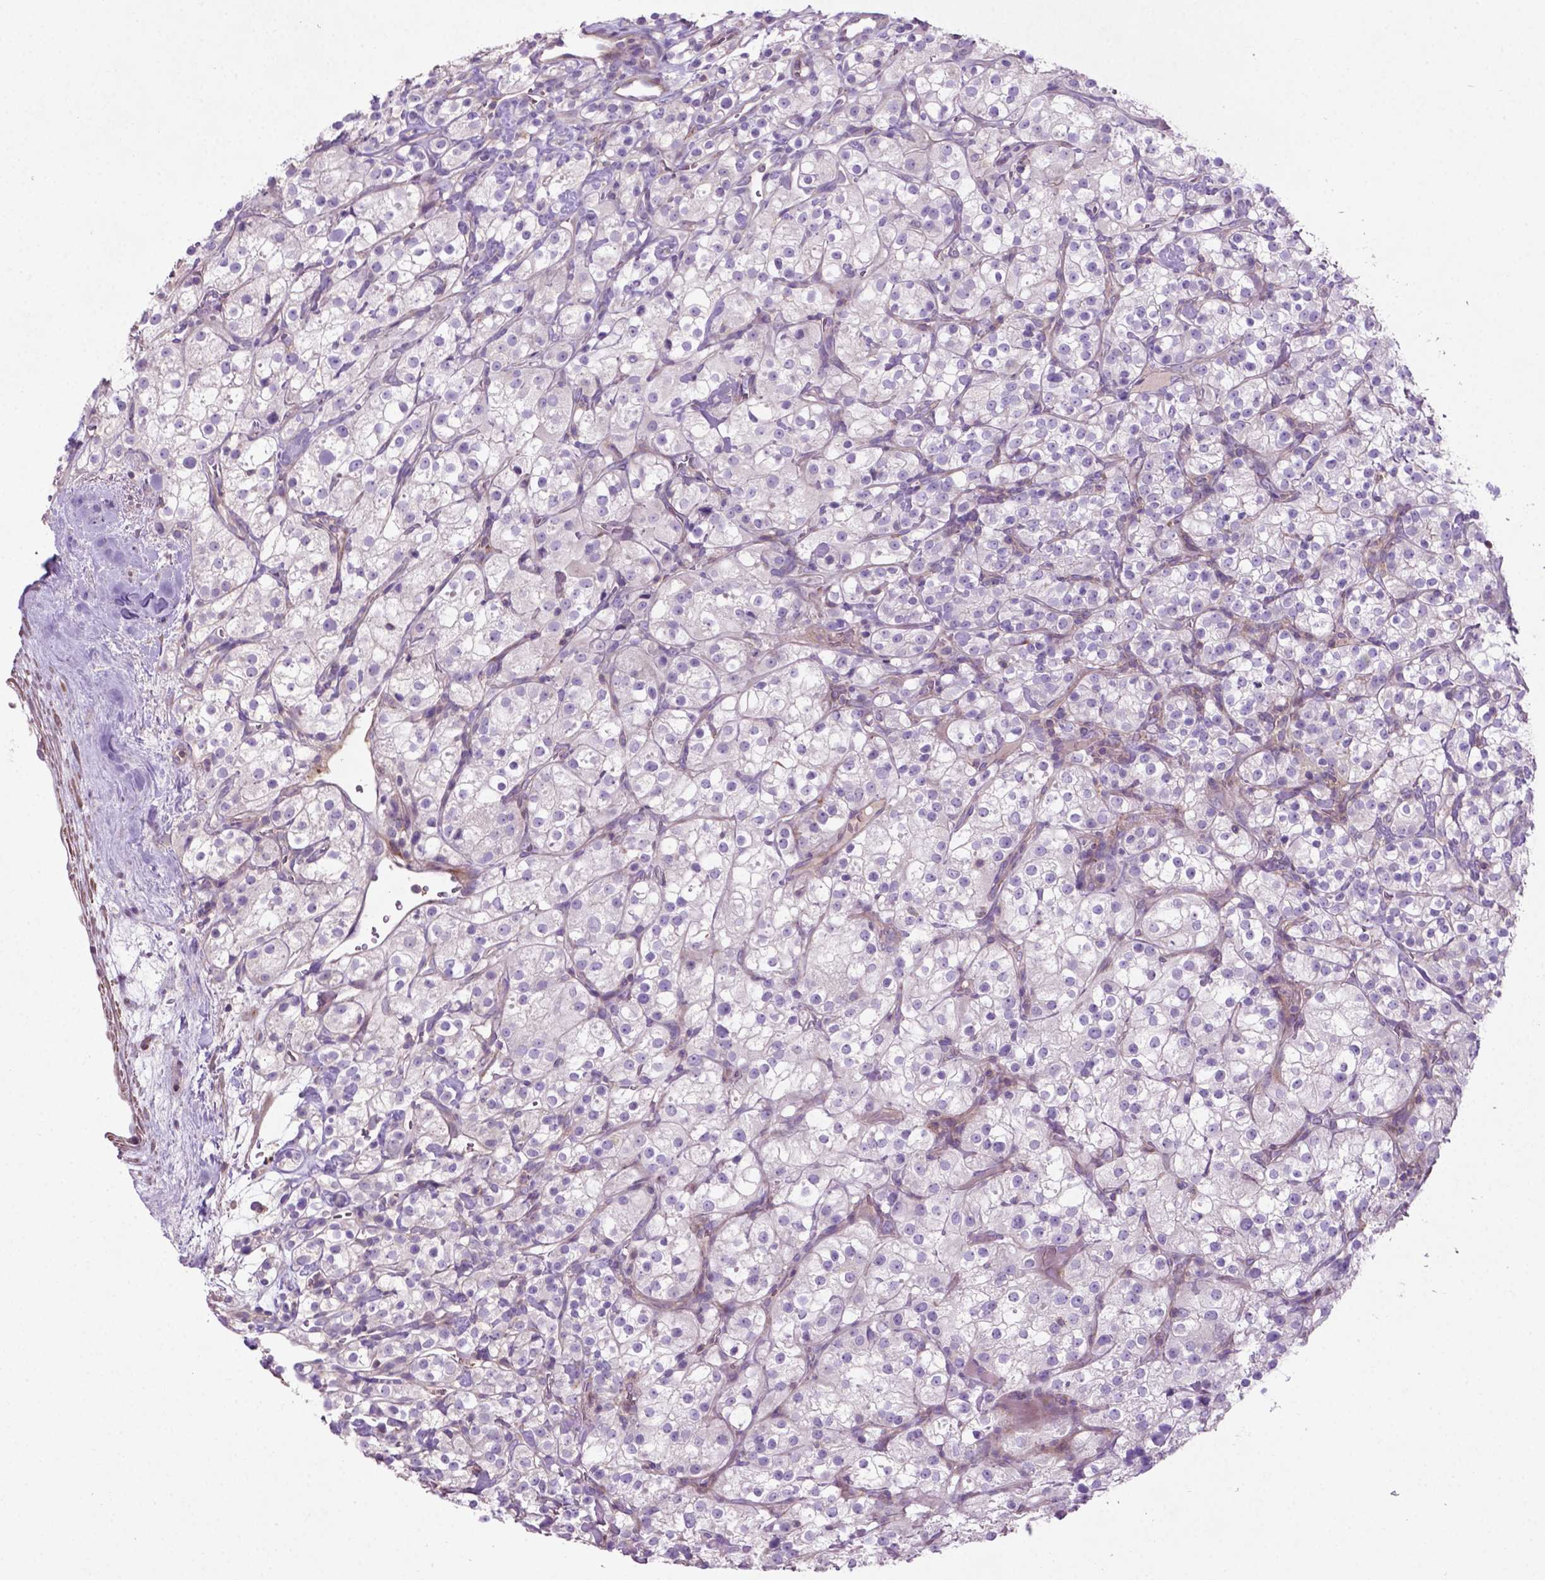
{"staining": {"intensity": "negative", "quantity": "none", "location": "none"}, "tissue": "renal cancer", "cell_type": "Tumor cells", "image_type": "cancer", "snomed": [{"axis": "morphology", "description": "Adenocarcinoma, NOS"}, {"axis": "topography", "description": "Kidney"}], "caption": "Tumor cells show no significant staining in renal adenocarcinoma. (Stains: DAB (3,3'-diaminobenzidine) immunohistochemistry with hematoxylin counter stain, Microscopy: brightfield microscopy at high magnification).", "gene": "BMP4", "patient": {"sex": "male", "age": 77}}